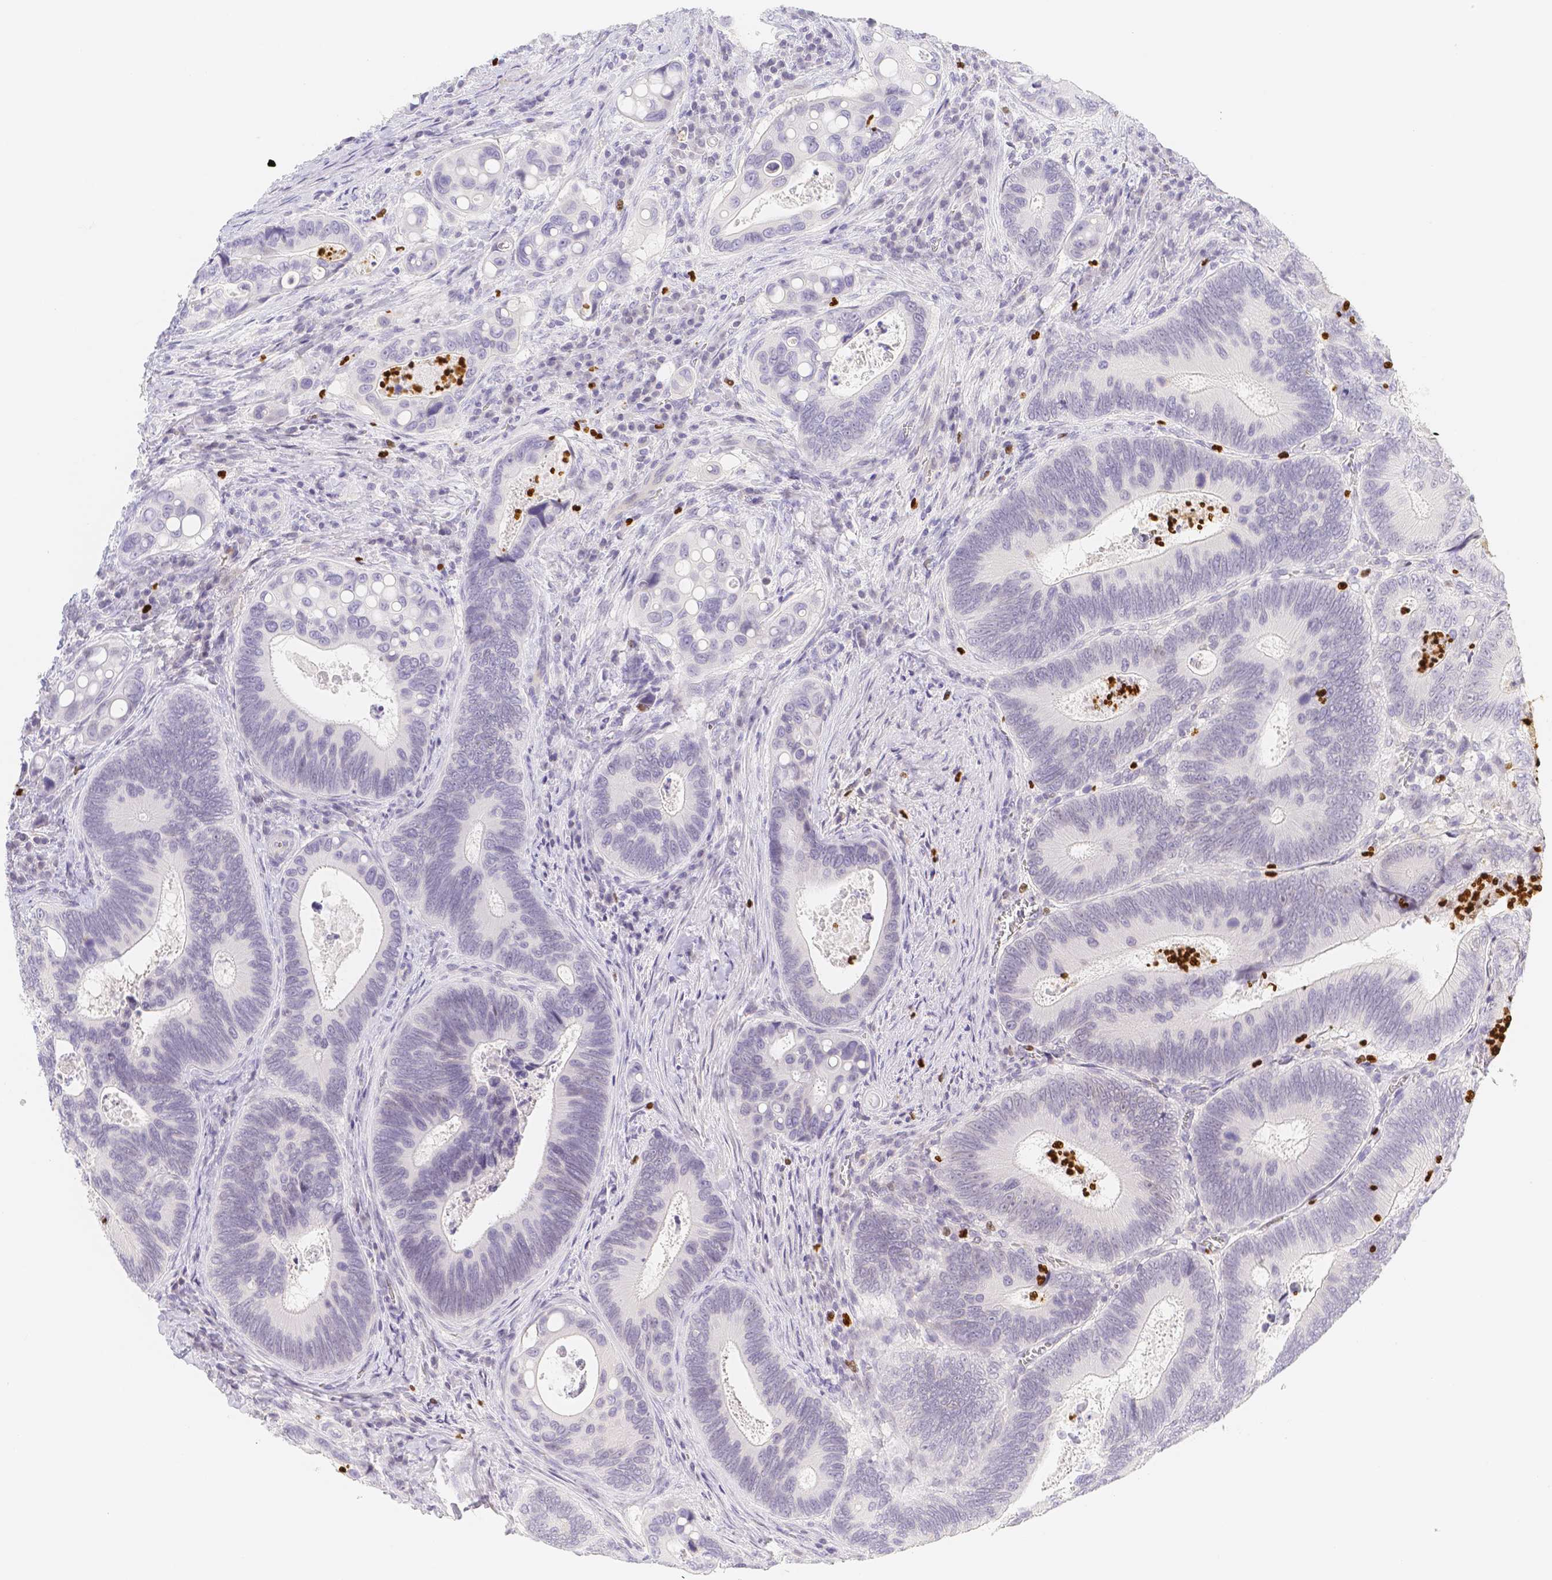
{"staining": {"intensity": "negative", "quantity": "none", "location": "none"}, "tissue": "colorectal cancer", "cell_type": "Tumor cells", "image_type": "cancer", "snomed": [{"axis": "morphology", "description": "Inflammation, NOS"}, {"axis": "morphology", "description": "Adenocarcinoma, NOS"}, {"axis": "topography", "description": "Colon"}], "caption": "IHC photomicrograph of neoplastic tissue: colorectal adenocarcinoma stained with DAB (3,3'-diaminobenzidine) shows no significant protein positivity in tumor cells. (Brightfield microscopy of DAB (3,3'-diaminobenzidine) immunohistochemistry (IHC) at high magnification).", "gene": "PADI4", "patient": {"sex": "male", "age": 72}}